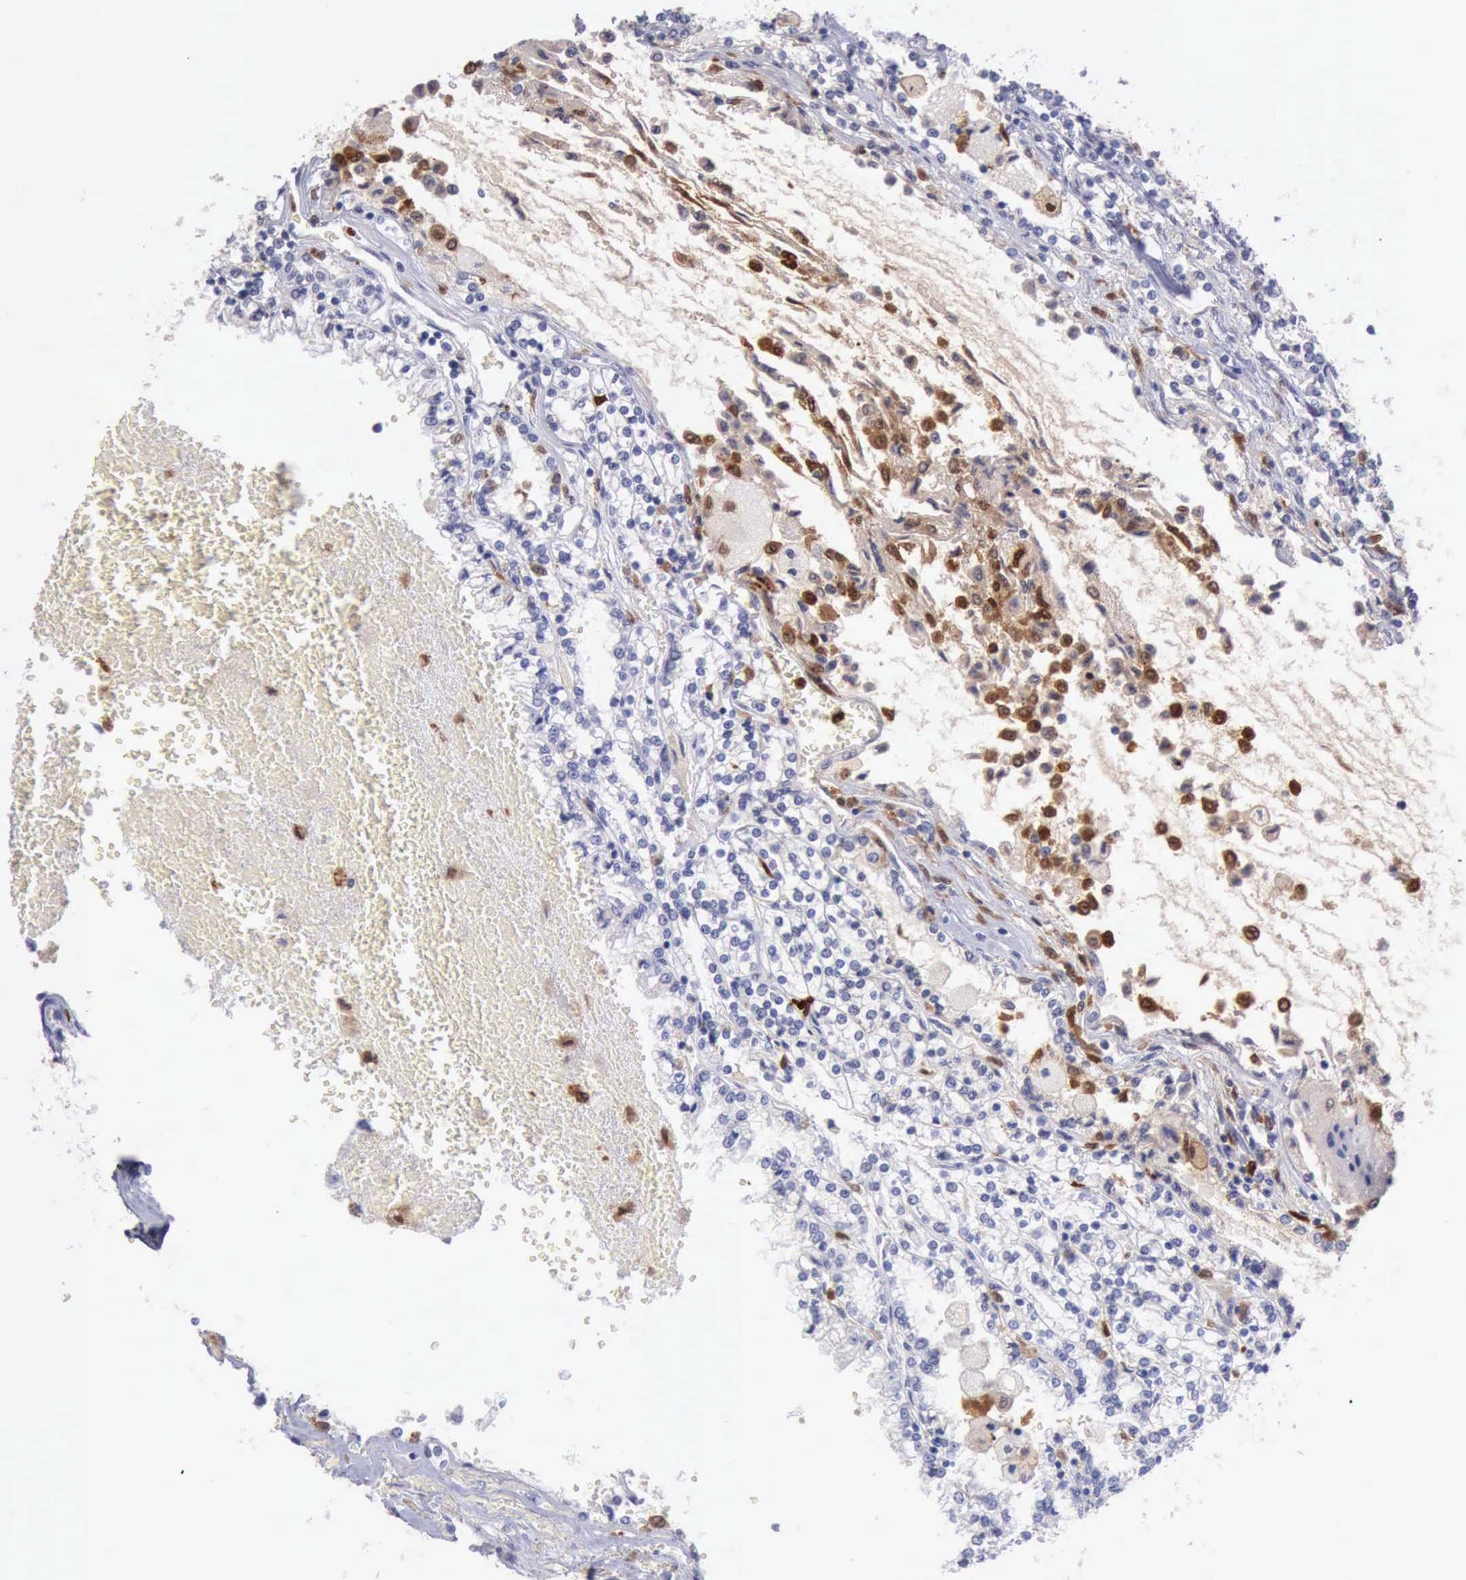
{"staining": {"intensity": "negative", "quantity": "none", "location": "none"}, "tissue": "renal cancer", "cell_type": "Tumor cells", "image_type": "cancer", "snomed": [{"axis": "morphology", "description": "Adenocarcinoma, NOS"}, {"axis": "topography", "description": "Kidney"}], "caption": "Tumor cells are negative for brown protein staining in renal adenocarcinoma.", "gene": "CSTA", "patient": {"sex": "female", "age": 56}}